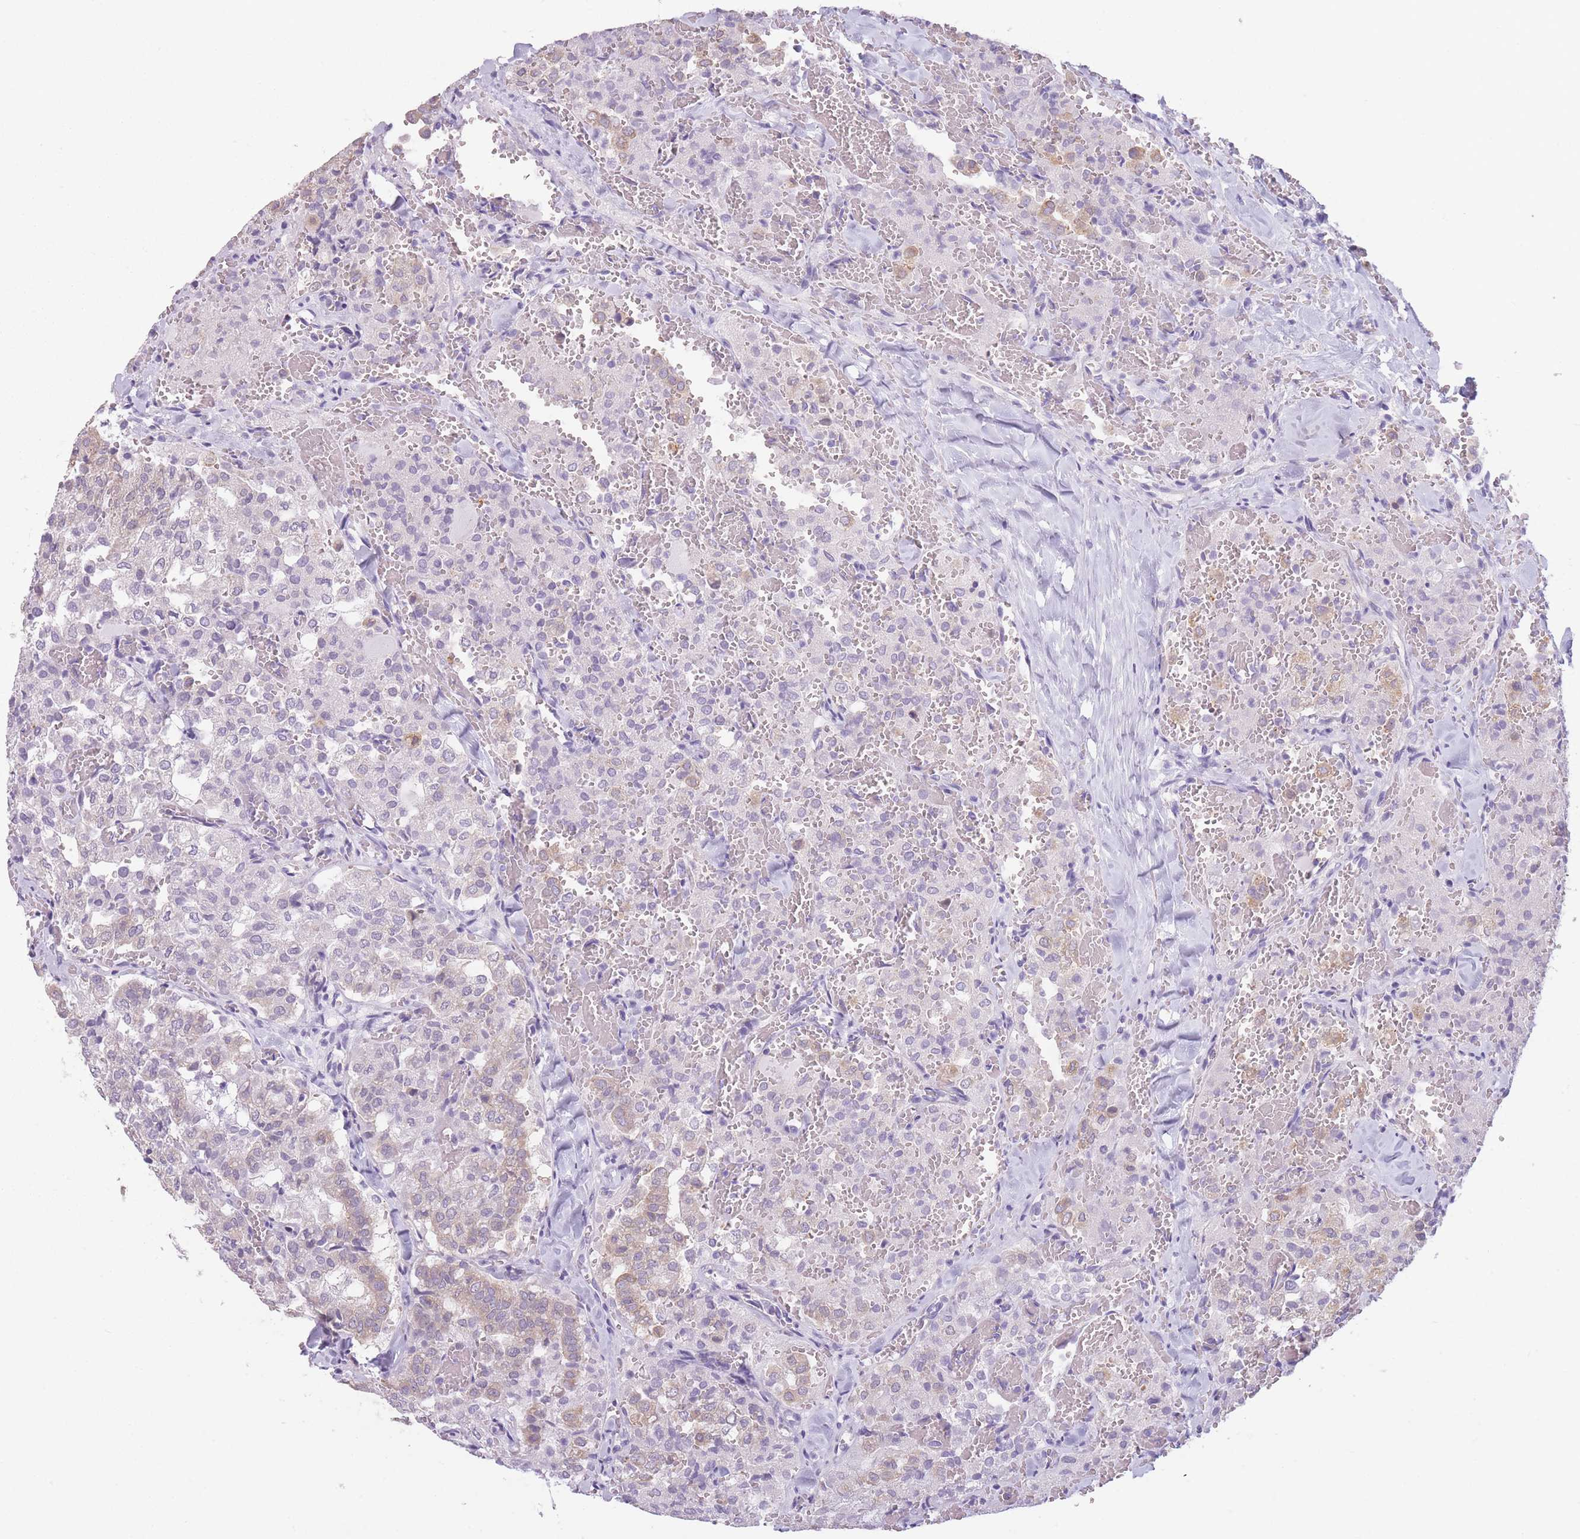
{"staining": {"intensity": "weak", "quantity": "25%-75%", "location": "cytoplasmic/membranous"}, "tissue": "thyroid cancer", "cell_type": "Tumor cells", "image_type": "cancer", "snomed": [{"axis": "morphology", "description": "Follicular adenoma carcinoma, NOS"}, {"axis": "topography", "description": "Thyroid gland"}], "caption": "Immunohistochemistry (IHC) staining of thyroid cancer (follicular adenoma carcinoma), which demonstrates low levels of weak cytoplasmic/membranous staining in approximately 25%-75% of tumor cells indicating weak cytoplasmic/membranous protein positivity. The staining was performed using DAB (3,3'-diaminobenzidine) (brown) for protein detection and nuclei were counterstained in hematoxylin (blue).", "gene": "TMEM236", "patient": {"sex": "male", "age": 75}}